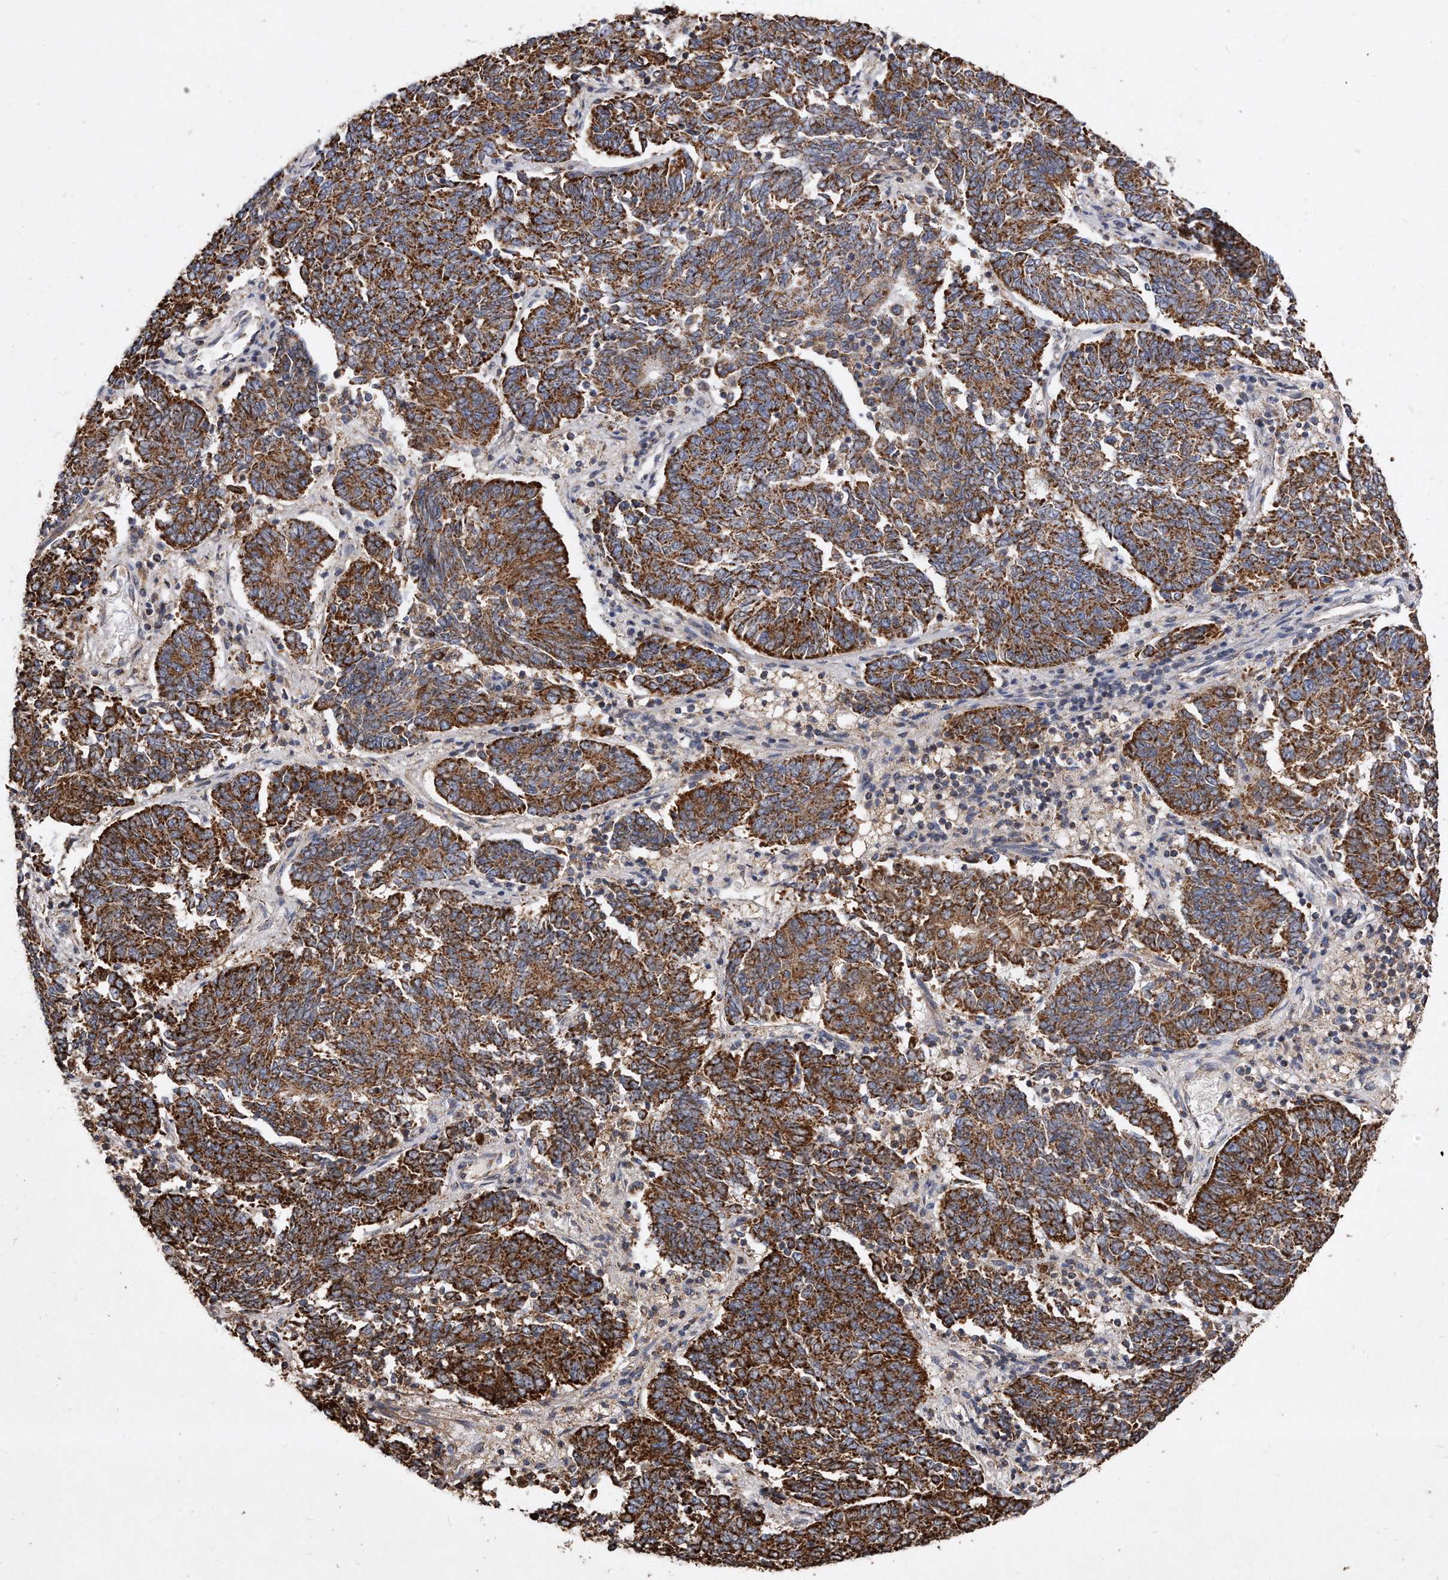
{"staining": {"intensity": "strong", "quantity": ">75%", "location": "cytoplasmic/membranous"}, "tissue": "endometrial cancer", "cell_type": "Tumor cells", "image_type": "cancer", "snomed": [{"axis": "morphology", "description": "Adenocarcinoma, NOS"}, {"axis": "topography", "description": "Endometrium"}], "caption": "Immunohistochemistry of endometrial cancer (adenocarcinoma) exhibits high levels of strong cytoplasmic/membranous positivity in approximately >75% of tumor cells. Ihc stains the protein in brown and the nuclei are stained blue.", "gene": "PPP5C", "patient": {"sex": "female", "age": 80}}